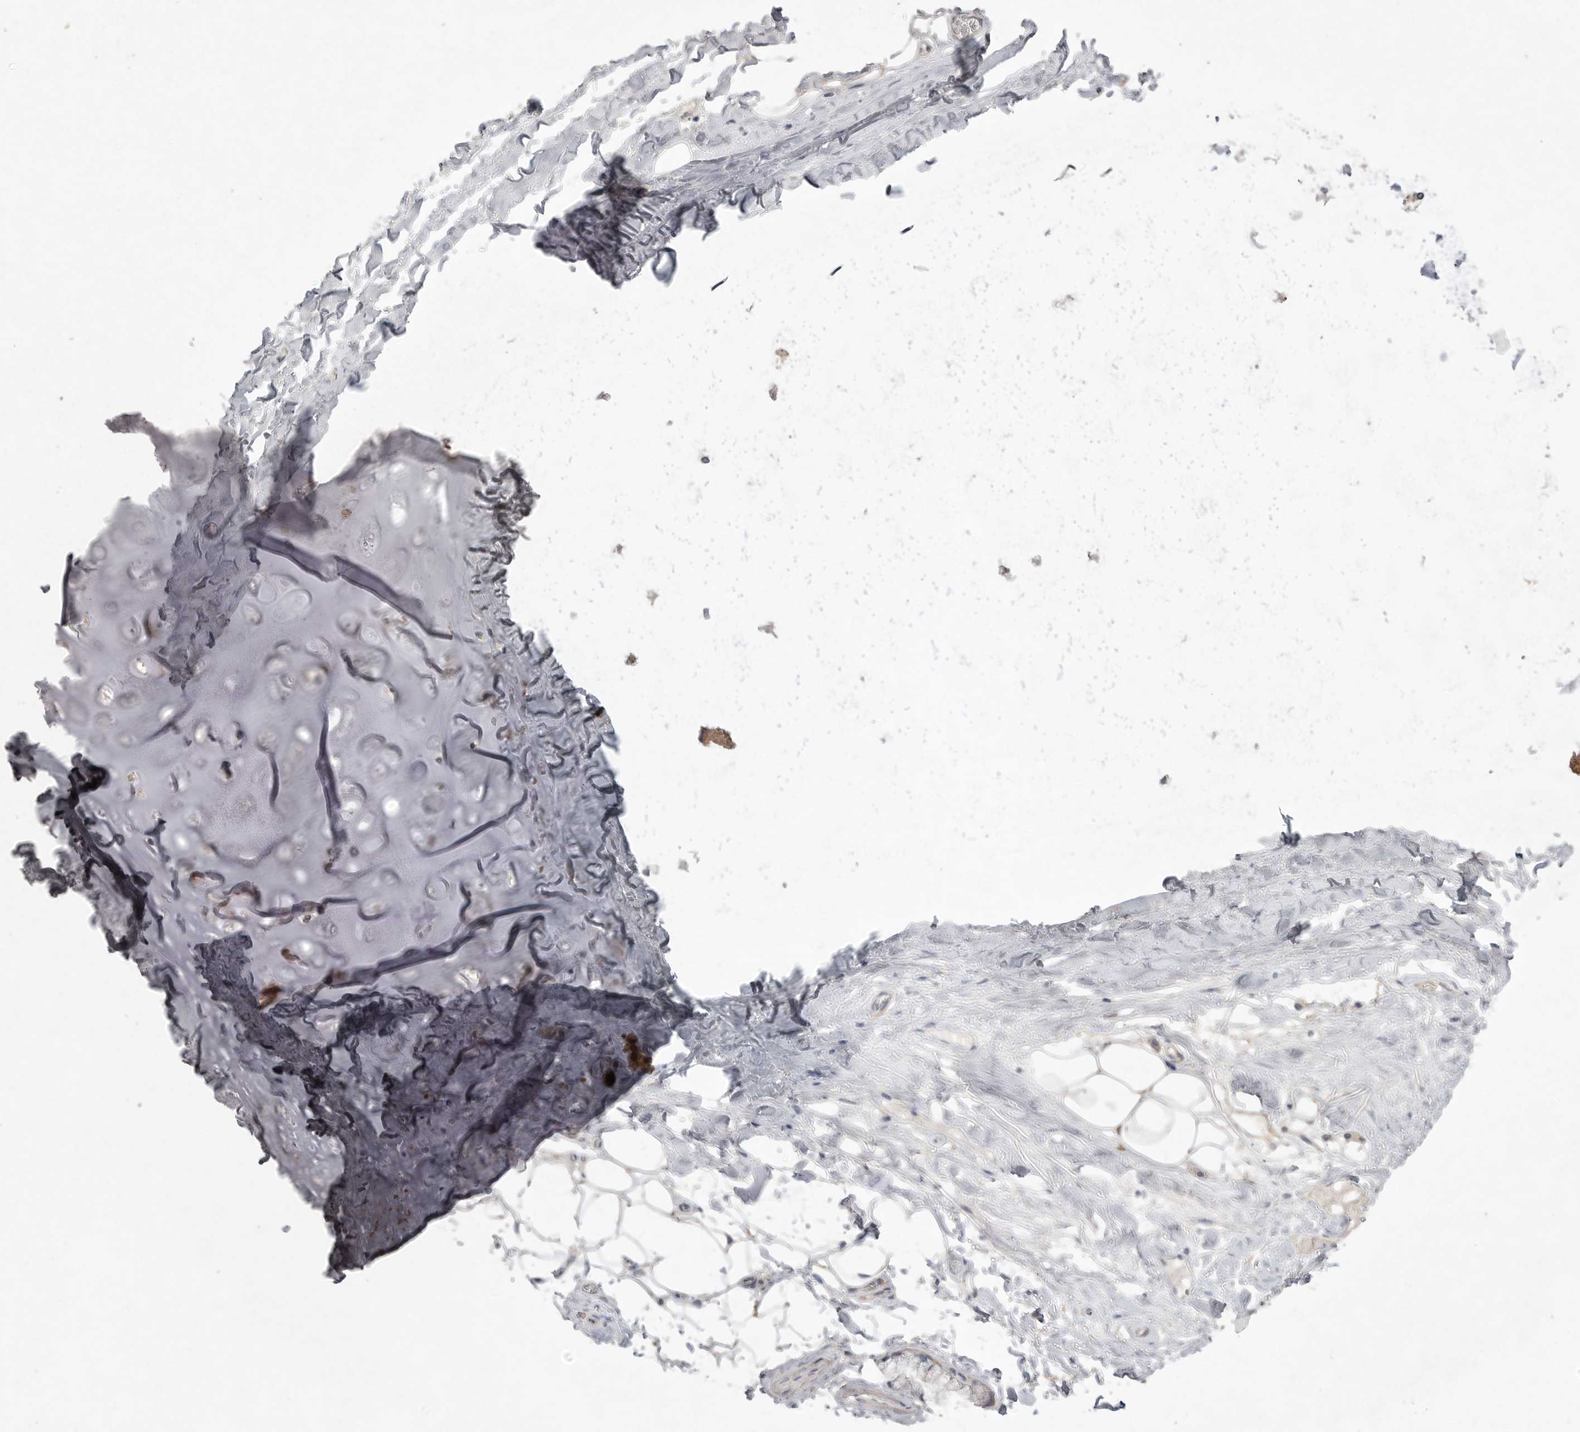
{"staining": {"intensity": "negative", "quantity": "none", "location": "none"}, "tissue": "adipose tissue", "cell_type": "Adipocytes", "image_type": "normal", "snomed": [{"axis": "morphology", "description": "Normal tissue, NOS"}, {"axis": "topography", "description": "Cartilage tissue"}], "caption": "Adipose tissue was stained to show a protein in brown. There is no significant positivity in adipocytes. Brightfield microscopy of IHC stained with DAB (brown) and hematoxylin (blue), captured at high magnification.", "gene": "VANGL2", "patient": {"sex": "female", "age": 63}}